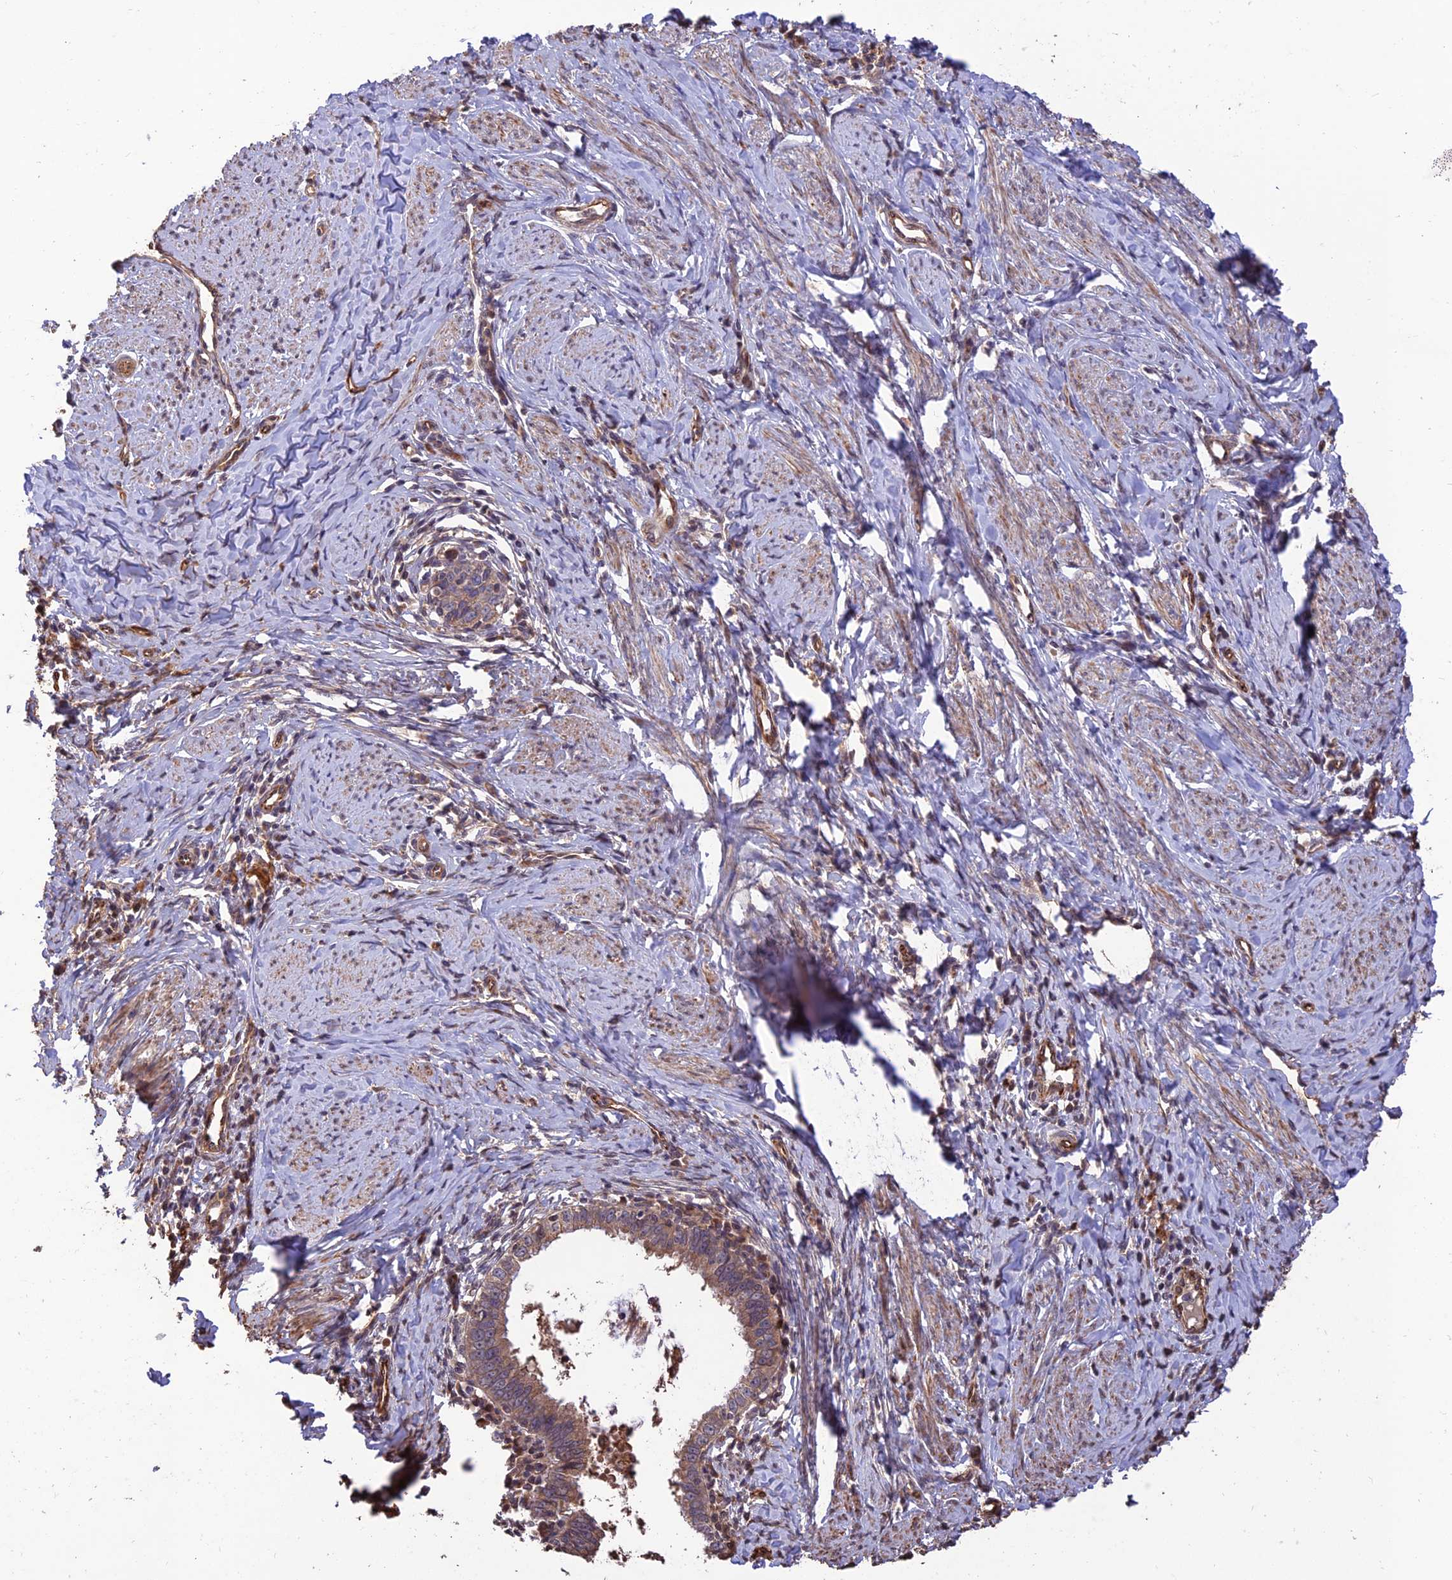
{"staining": {"intensity": "weak", "quantity": ">75%", "location": "cytoplasmic/membranous"}, "tissue": "cervical cancer", "cell_type": "Tumor cells", "image_type": "cancer", "snomed": [{"axis": "morphology", "description": "Adenocarcinoma, NOS"}, {"axis": "topography", "description": "Cervix"}], "caption": "Protein staining of cervical adenocarcinoma tissue displays weak cytoplasmic/membranous staining in about >75% of tumor cells.", "gene": "CREBL2", "patient": {"sex": "female", "age": 36}}